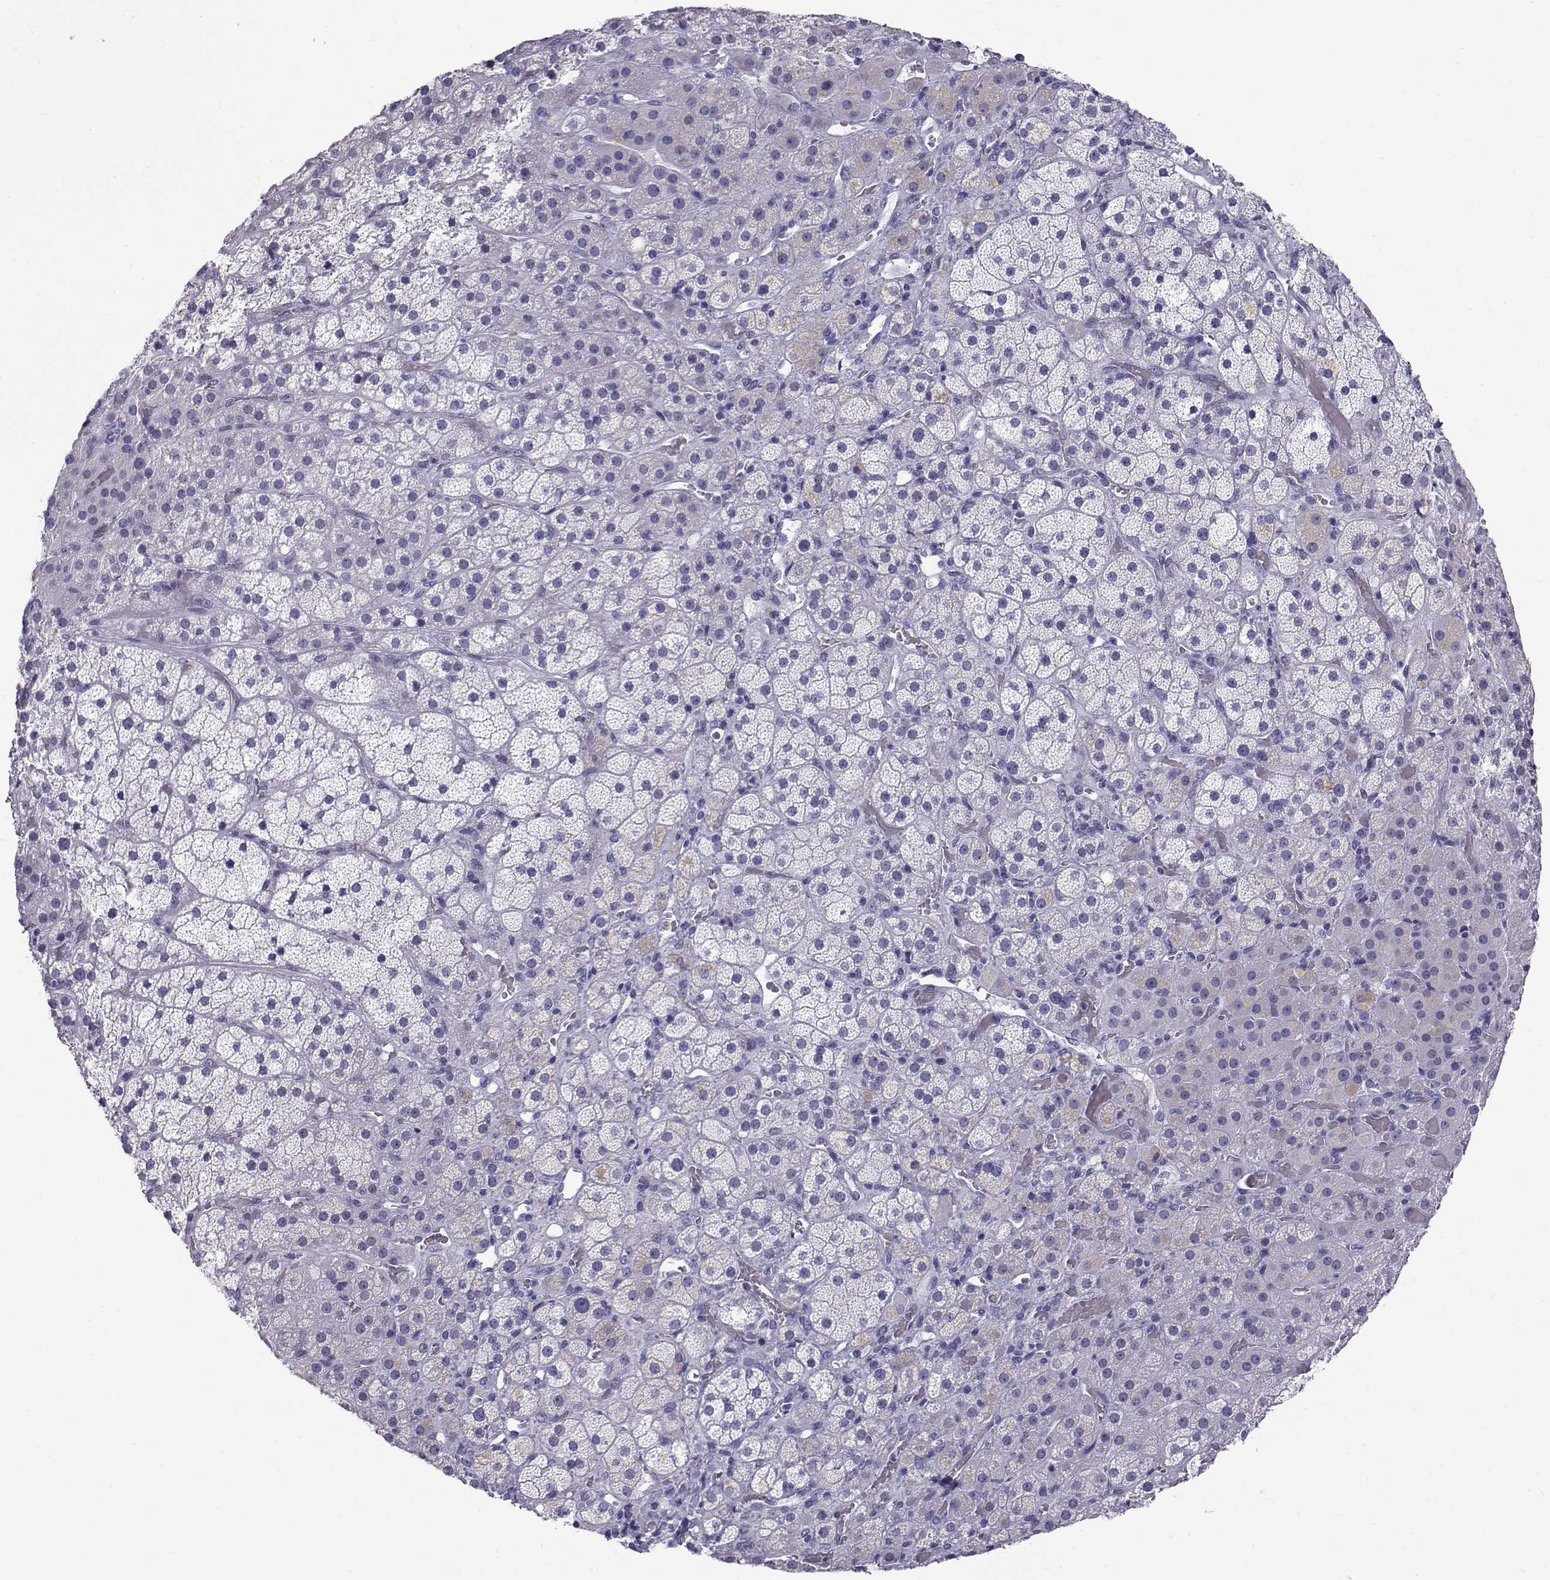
{"staining": {"intensity": "negative", "quantity": "none", "location": "none"}, "tissue": "adrenal gland", "cell_type": "Glandular cells", "image_type": "normal", "snomed": [{"axis": "morphology", "description": "Normal tissue, NOS"}, {"axis": "topography", "description": "Adrenal gland"}], "caption": "The photomicrograph exhibits no staining of glandular cells in unremarkable adrenal gland. (IHC, brightfield microscopy, high magnification).", "gene": "RNASE12", "patient": {"sex": "male", "age": 57}}